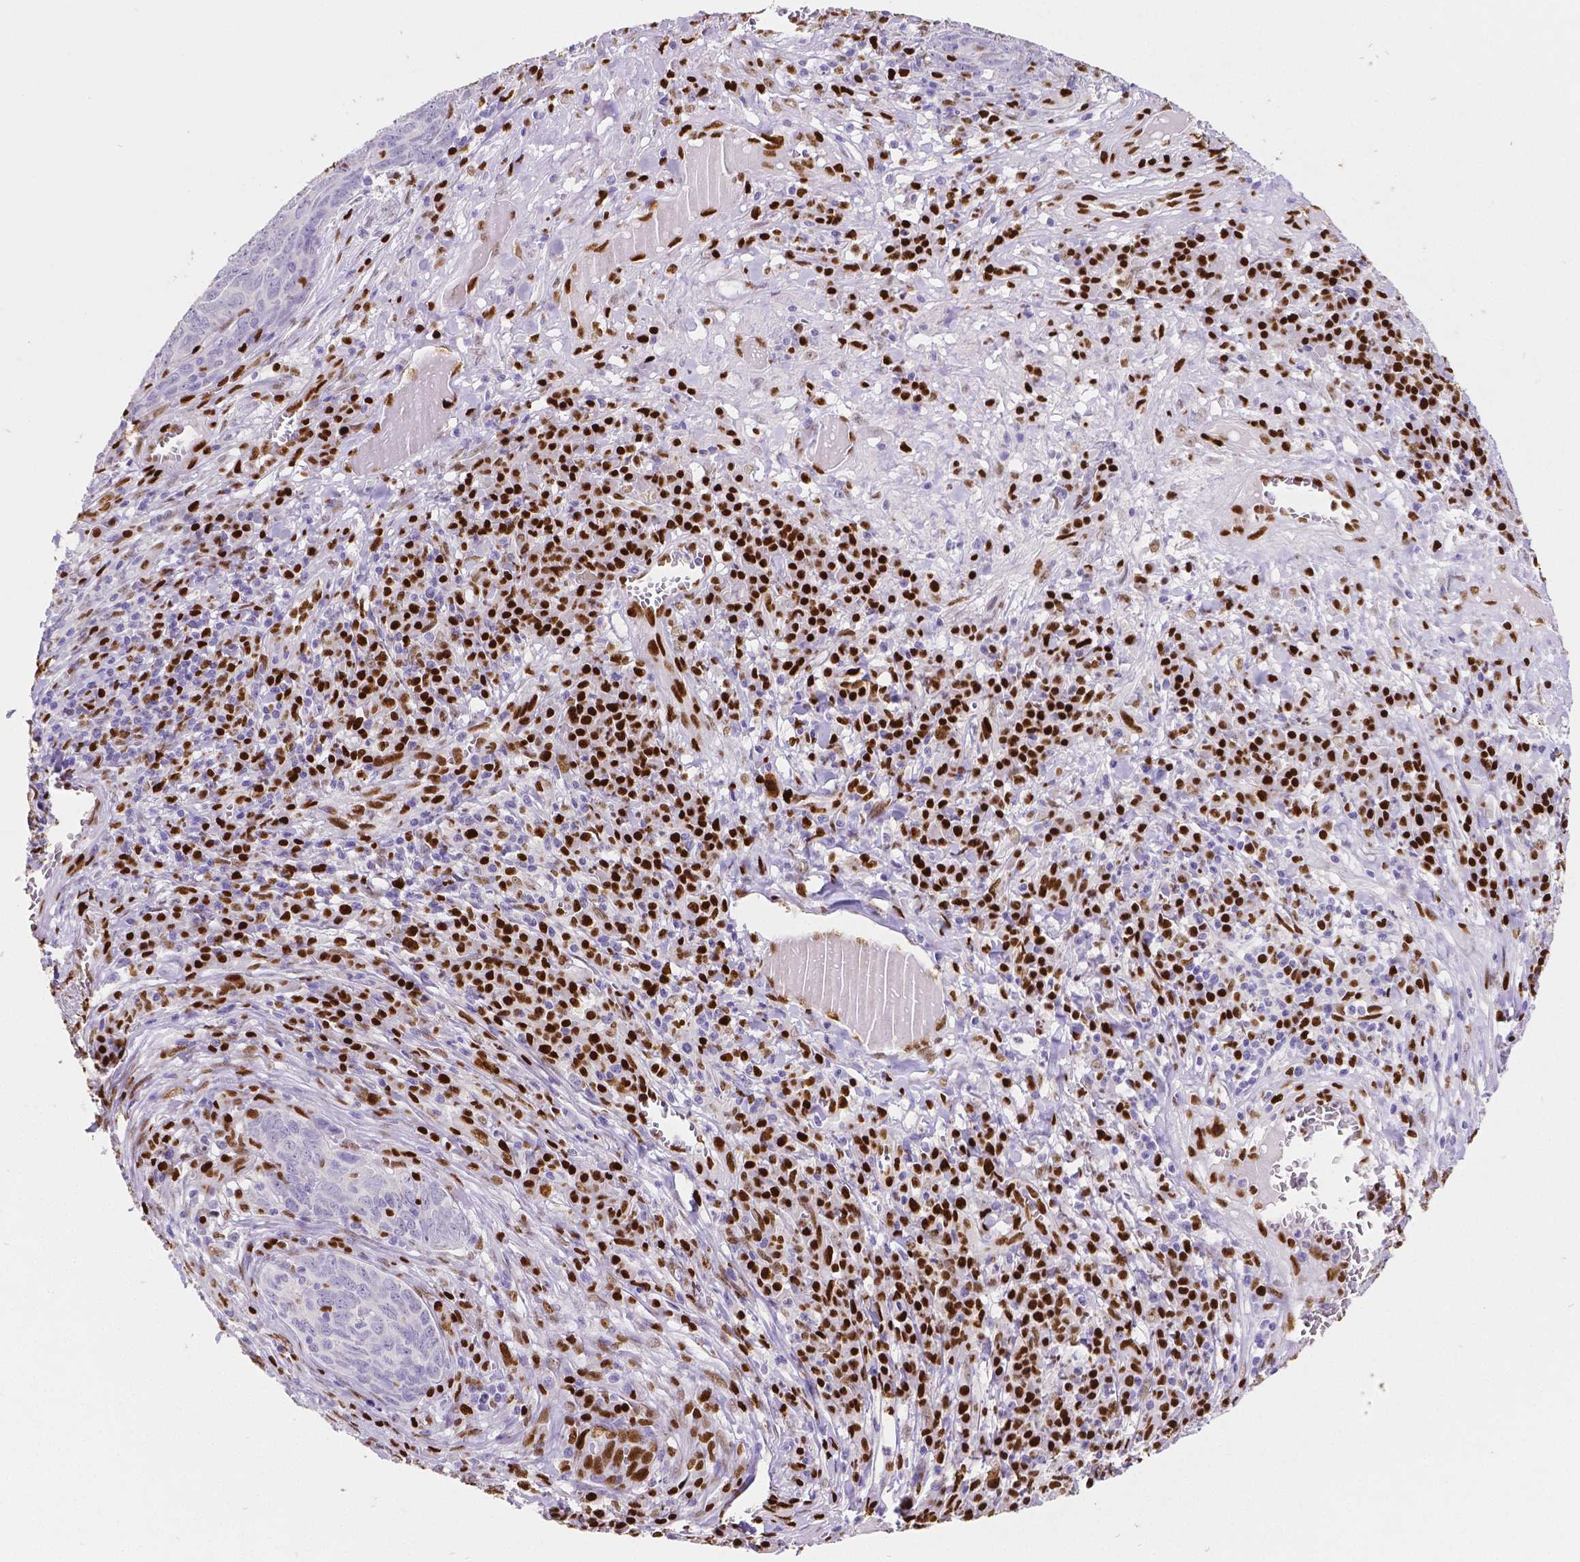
{"staining": {"intensity": "negative", "quantity": "none", "location": "none"}, "tissue": "skin cancer", "cell_type": "Tumor cells", "image_type": "cancer", "snomed": [{"axis": "morphology", "description": "Squamous cell carcinoma, NOS"}, {"axis": "topography", "description": "Skin"}, {"axis": "topography", "description": "Anal"}], "caption": "There is no significant expression in tumor cells of skin cancer.", "gene": "MEF2C", "patient": {"sex": "female", "age": 51}}